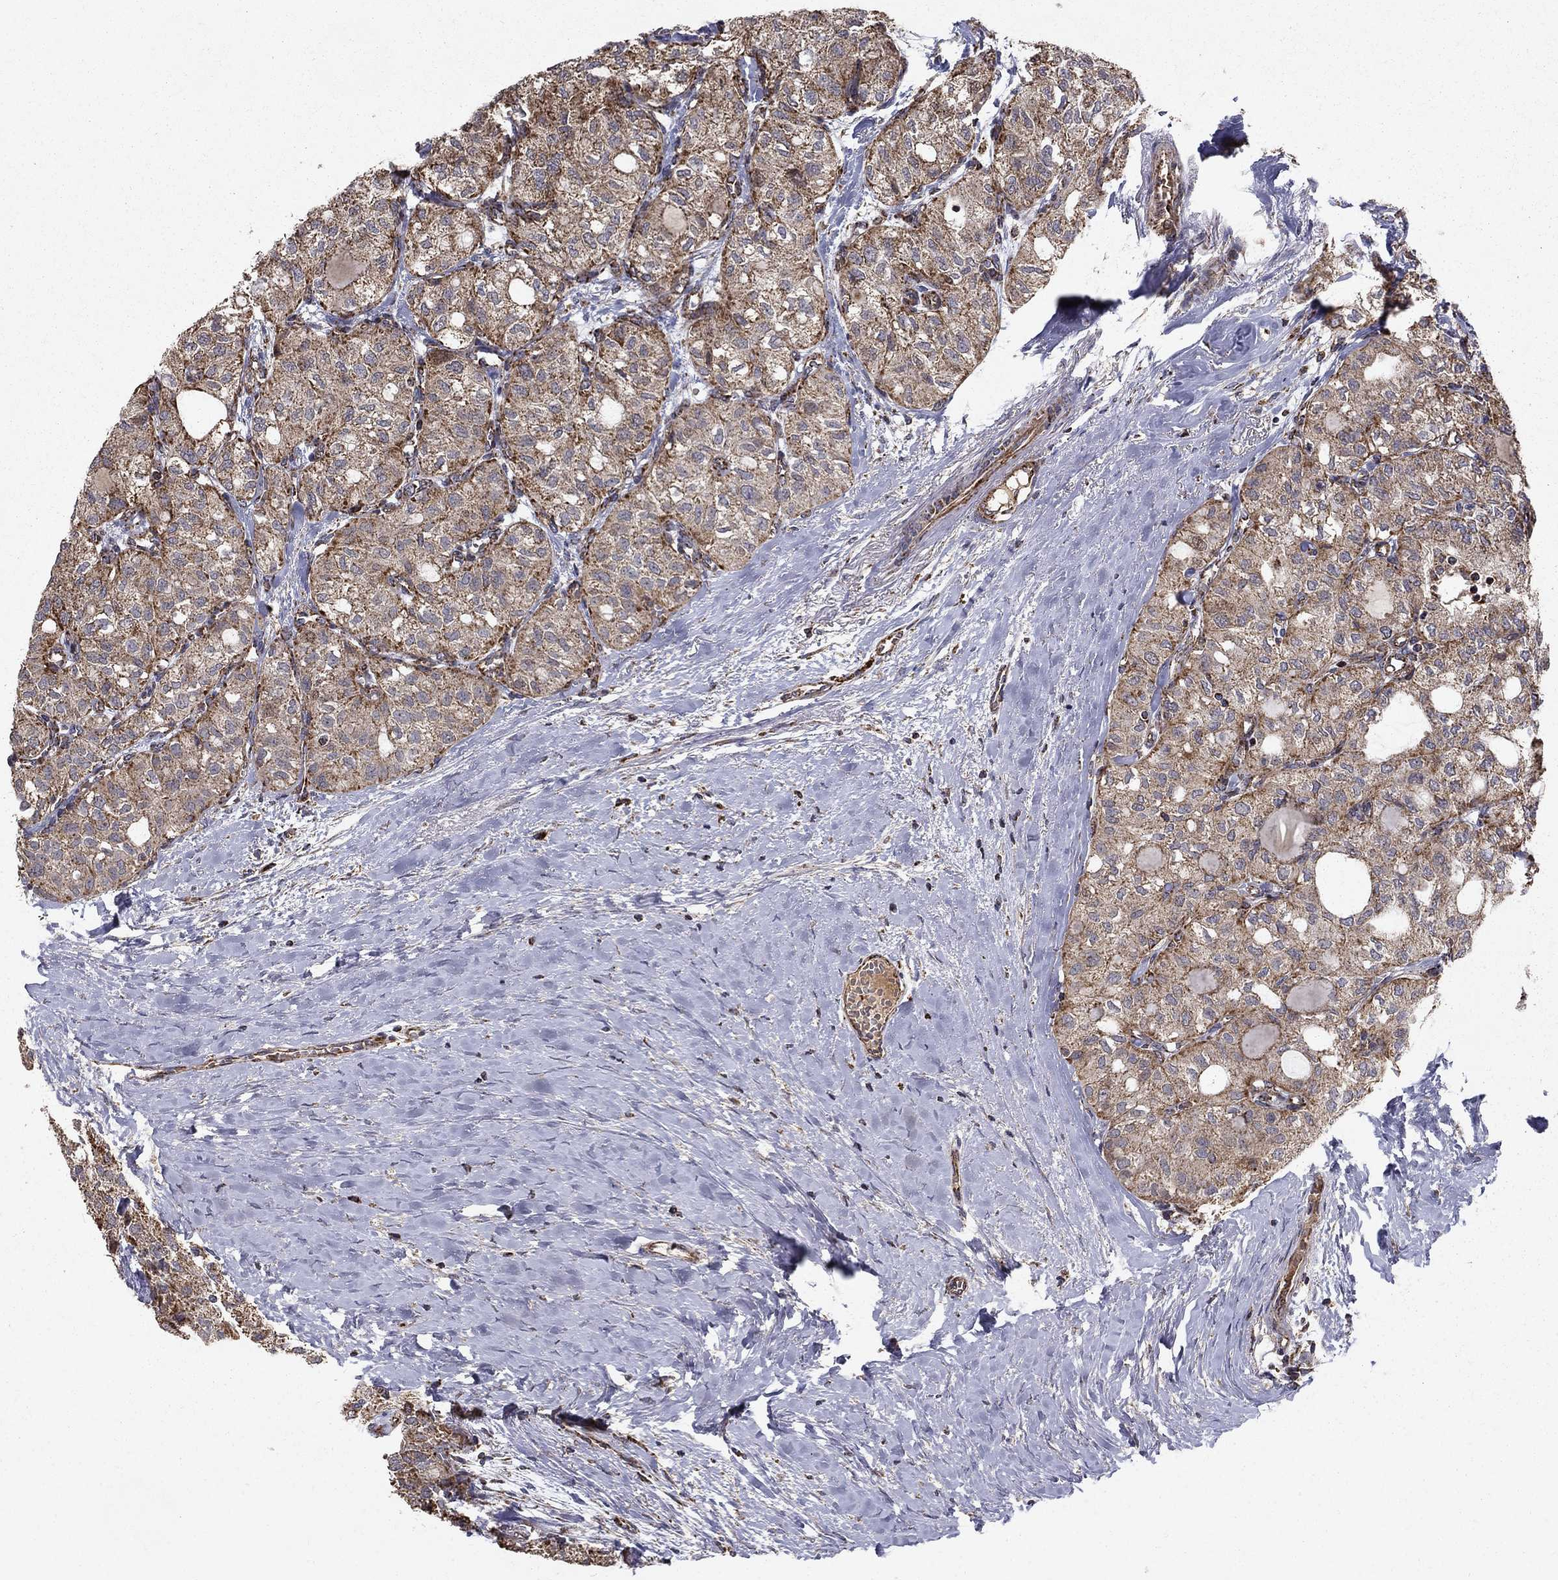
{"staining": {"intensity": "moderate", "quantity": "25%-75%", "location": "cytoplasmic/membranous"}, "tissue": "thyroid cancer", "cell_type": "Tumor cells", "image_type": "cancer", "snomed": [{"axis": "morphology", "description": "Follicular adenoma carcinoma, NOS"}, {"axis": "topography", "description": "Thyroid gland"}], "caption": "An immunohistochemistry micrograph of tumor tissue is shown. Protein staining in brown shows moderate cytoplasmic/membranous positivity in thyroid cancer (follicular adenoma carcinoma) within tumor cells. (DAB (3,3'-diaminobenzidine) = brown stain, brightfield microscopy at high magnification).", "gene": "NDUFS8", "patient": {"sex": "male", "age": 75}}